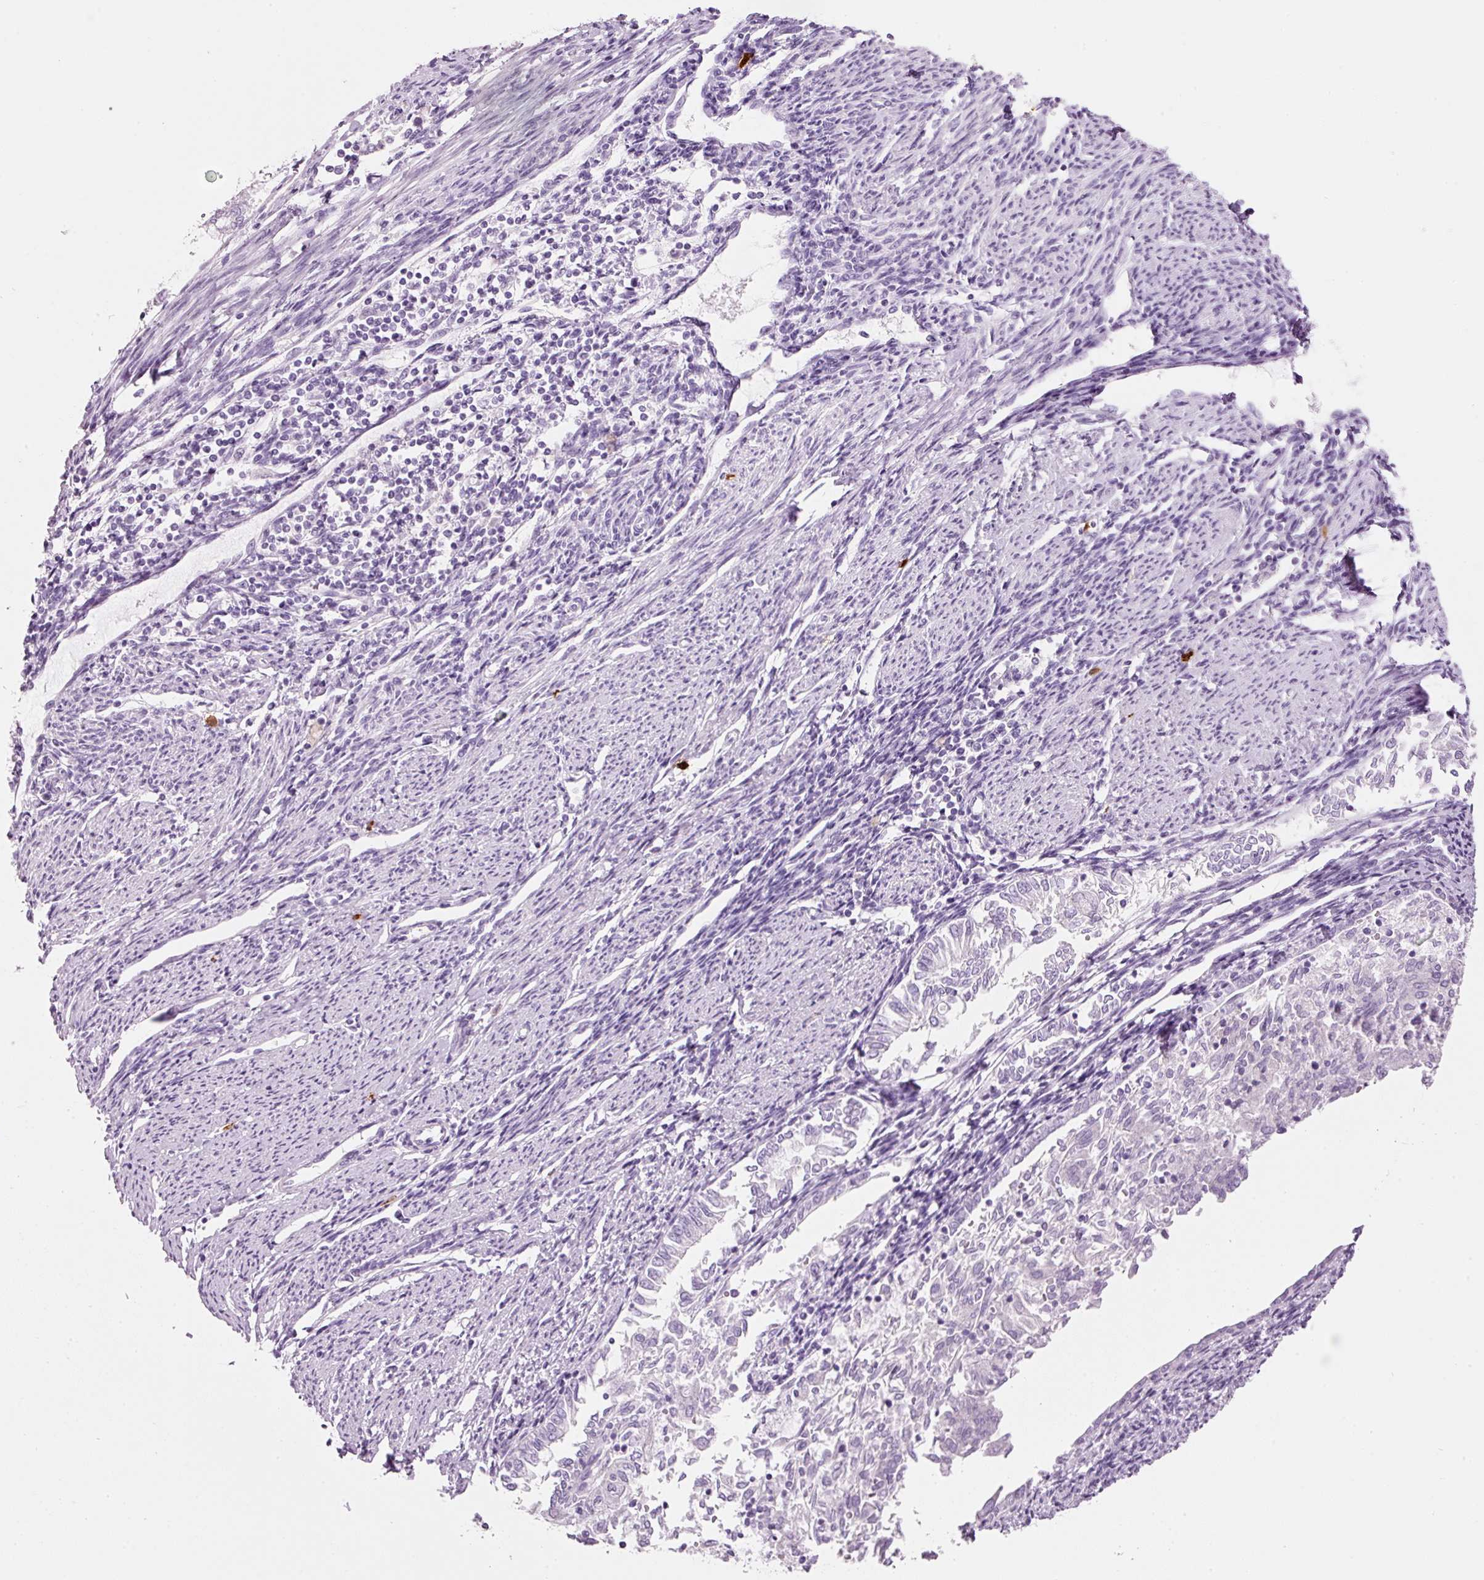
{"staining": {"intensity": "negative", "quantity": "none", "location": "none"}, "tissue": "endometrial cancer", "cell_type": "Tumor cells", "image_type": "cancer", "snomed": [{"axis": "morphology", "description": "Adenocarcinoma, NOS"}, {"axis": "topography", "description": "Endometrium"}], "caption": "A micrograph of human endometrial cancer is negative for staining in tumor cells.", "gene": "CMA1", "patient": {"sex": "female", "age": 79}}